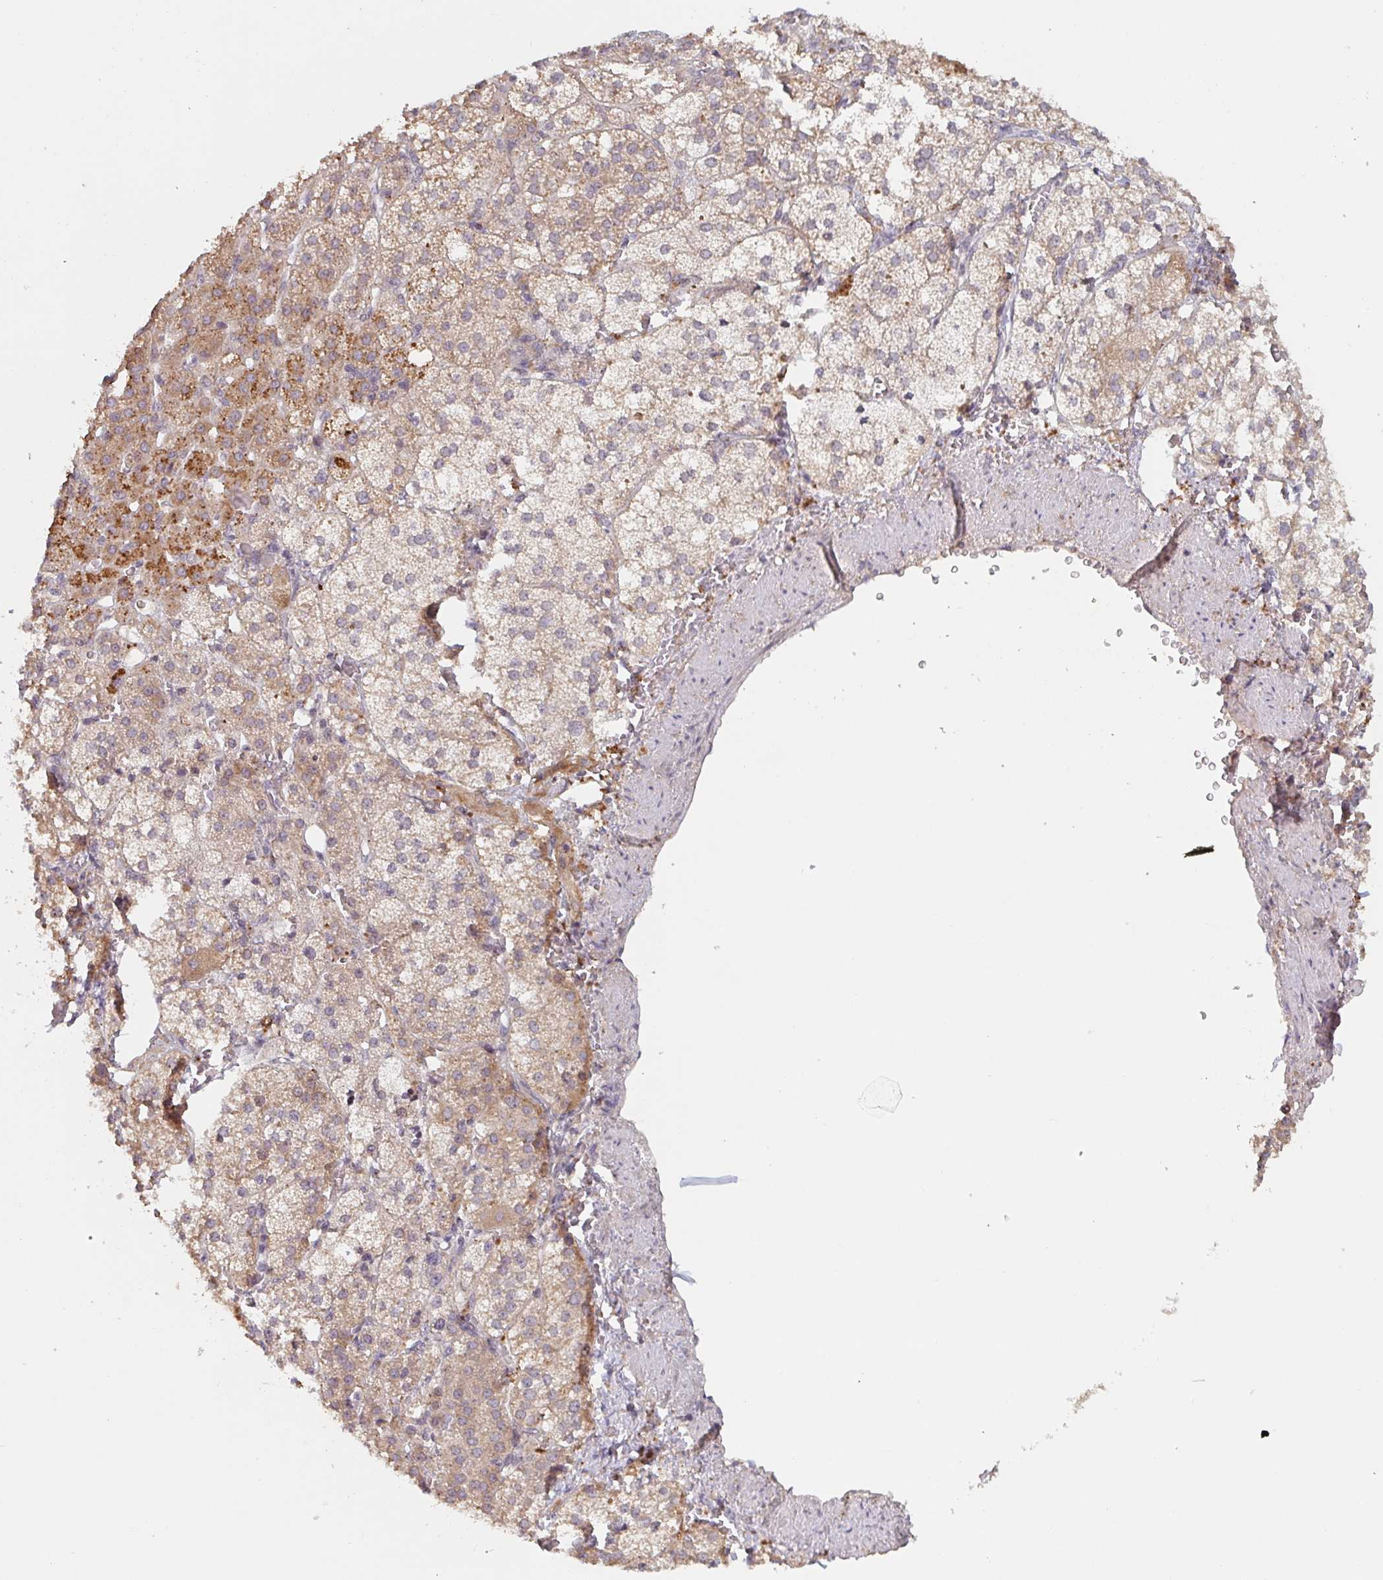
{"staining": {"intensity": "strong", "quantity": "25%-75%", "location": "cytoplasmic/membranous"}, "tissue": "adrenal gland", "cell_type": "Glandular cells", "image_type": "normal", "snomed": [{"axis": "morphology", "description": "Normal tissue, NOS"}, {"axis": "topography", "description": "Adrenal gland"}], "caption": "IHC (DAB (3,3'-diaminobenzidine)) staining of normal human adrenal gland shows strong cytoplasmic/membranous protein staining in approximately 25%-75% of glandular cells.", "gene": "DCST1", "patient": {"sex": "female", "age": 60}}